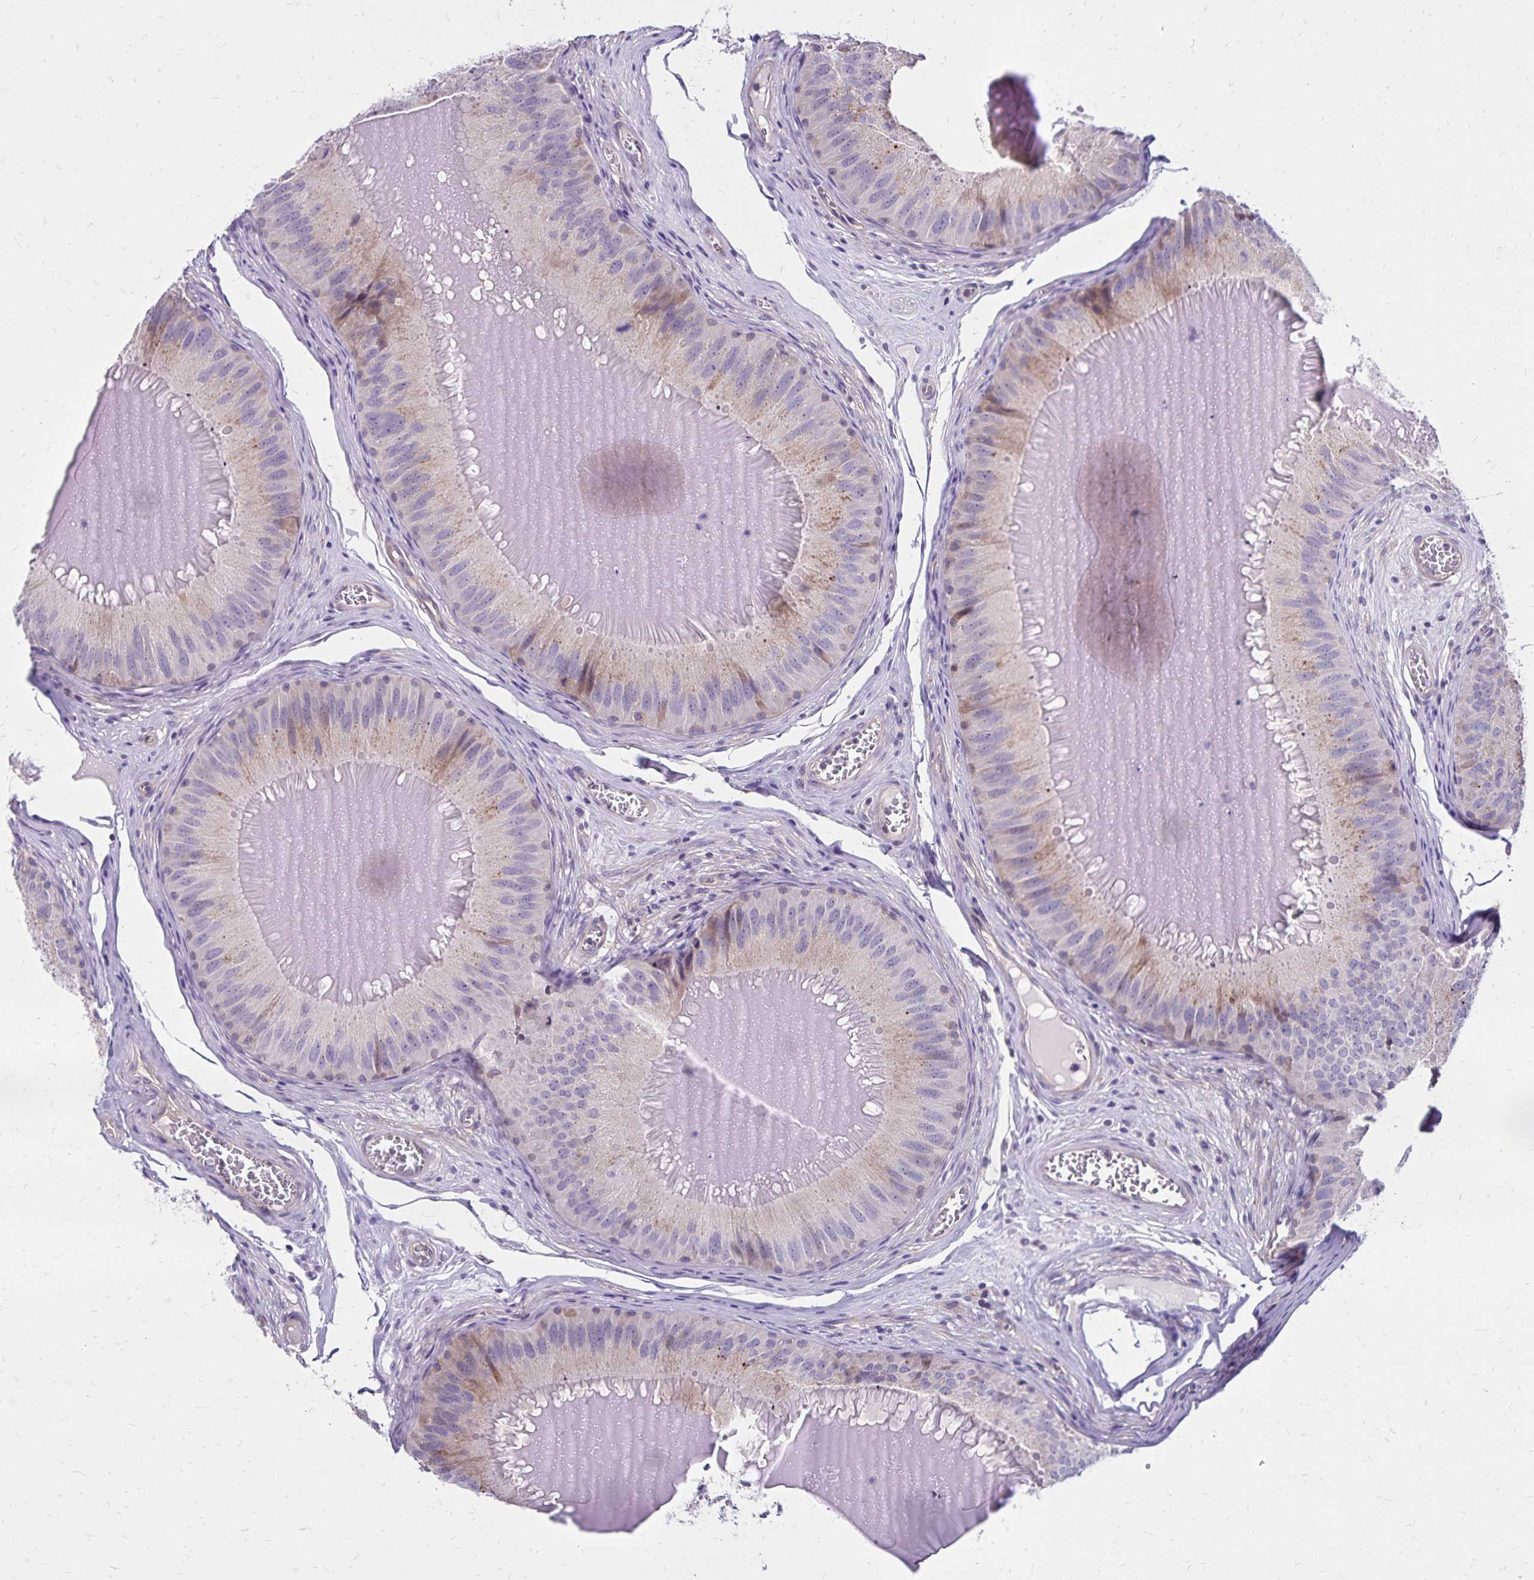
{"staining": {"intensity": "weak", "quantity": "<25%", "location": "cytoplasmic/membranous"}, "tissue": "epididymis", "cell_type": "Glandular cells", "image_type": "normal", "snomed": [{"axis": "morphology", "description": "Normal tissue, NOS"}, {"axis": "topography", "description": "Epididymis, spermatic cord, NOS"}], "caption": "Immunohistochemistry histopathology image of unremarkable human epididymis stained for a protein (brown), which exhibits no positivity in glandular cells.", "gene": "FSD1", "patient": {"sex": "male", "age": 39}}